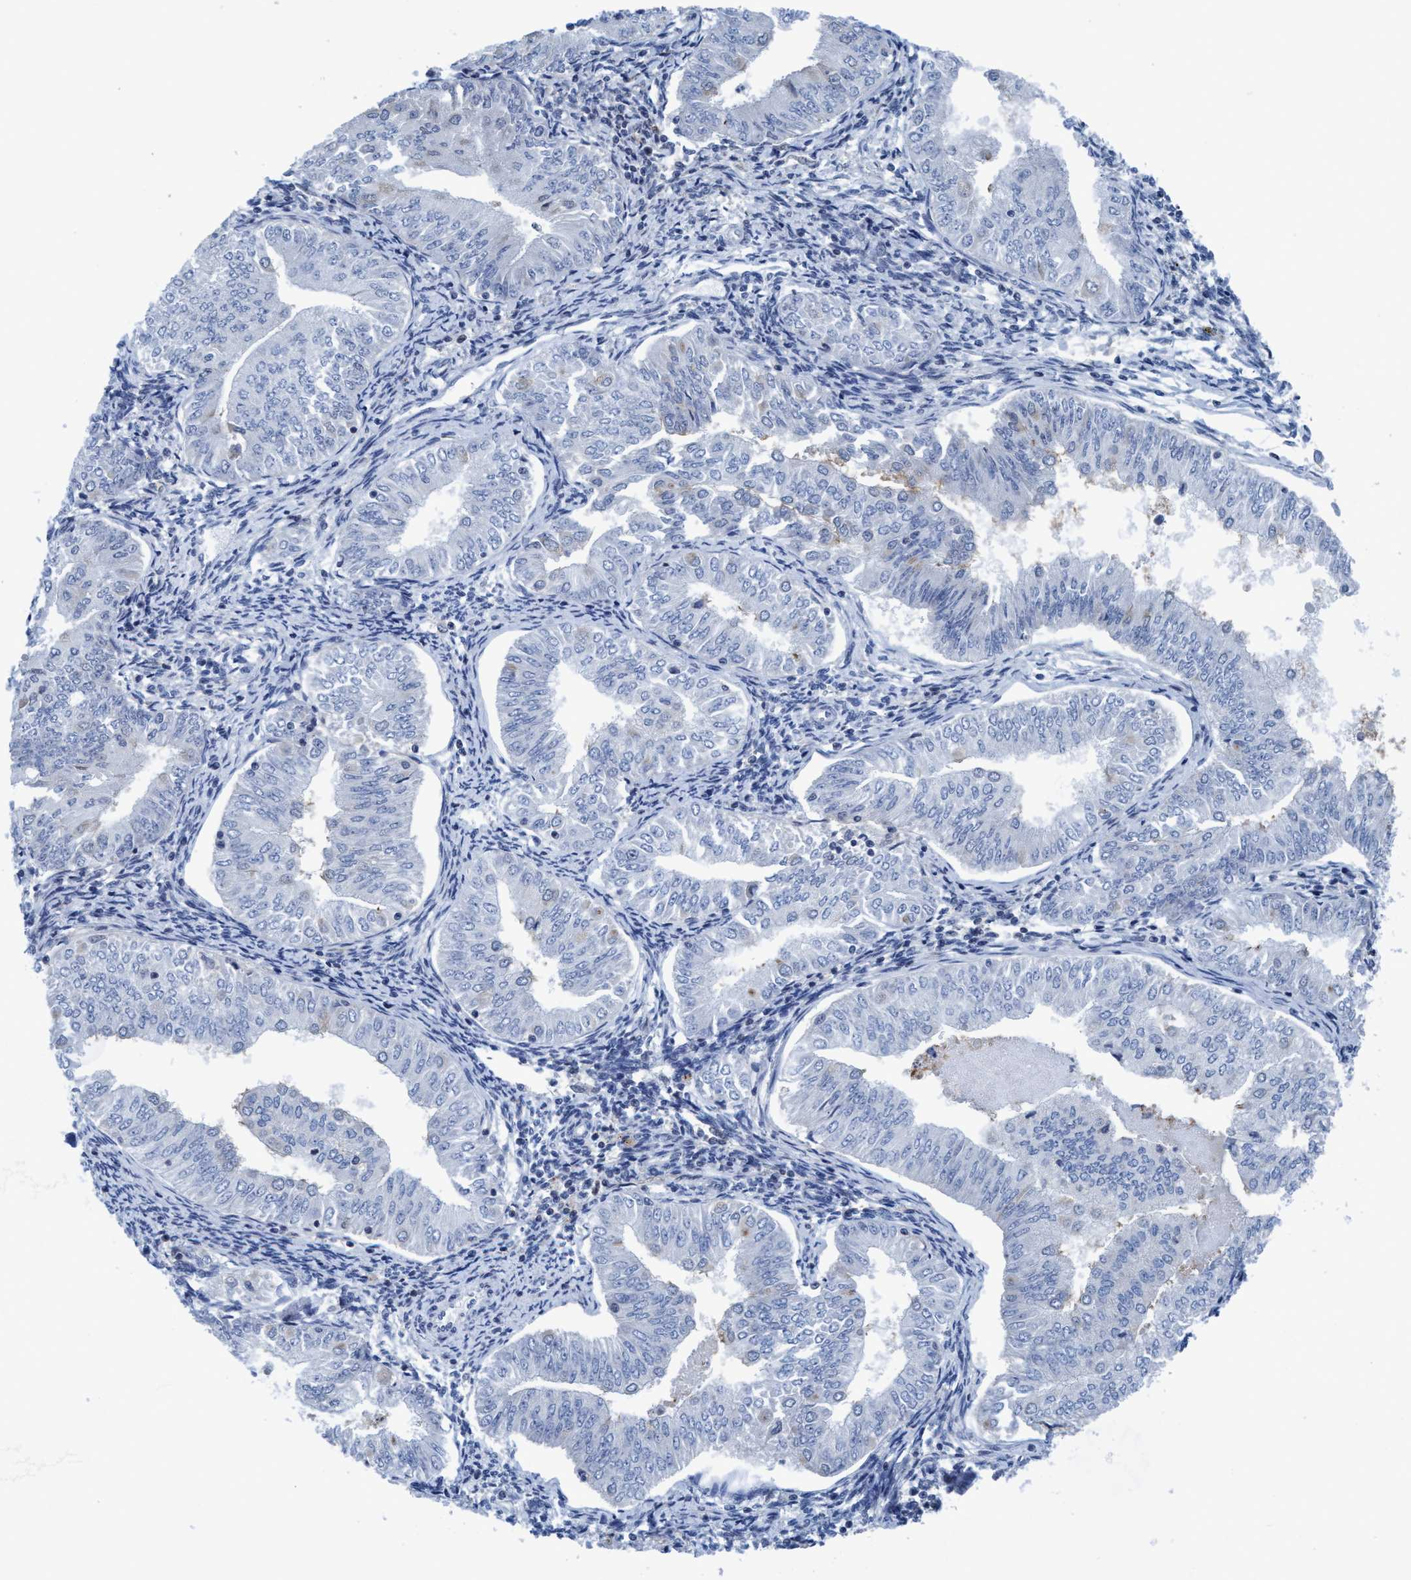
{"staining": {"intensity": "negative", "quantity": "none", "location": "none"}, "tissue": "endometrial cancer", "cell_type": "Tumor cells", "image_type": "cancer", "snomed": [{"axis": "morphology", "description": "Normal tissue, NOS"}, {"axis": "morphology", "description": "Adenocarcinoma, NOS"}, {"axis": "topography", "description": "Endometrium"}], "caption": "Tumor cells are negative for protein expression in human adenocarcinoma (endometrial).", "gene": "DNAI1", "patient": {"sex": "female", "age": 53}}